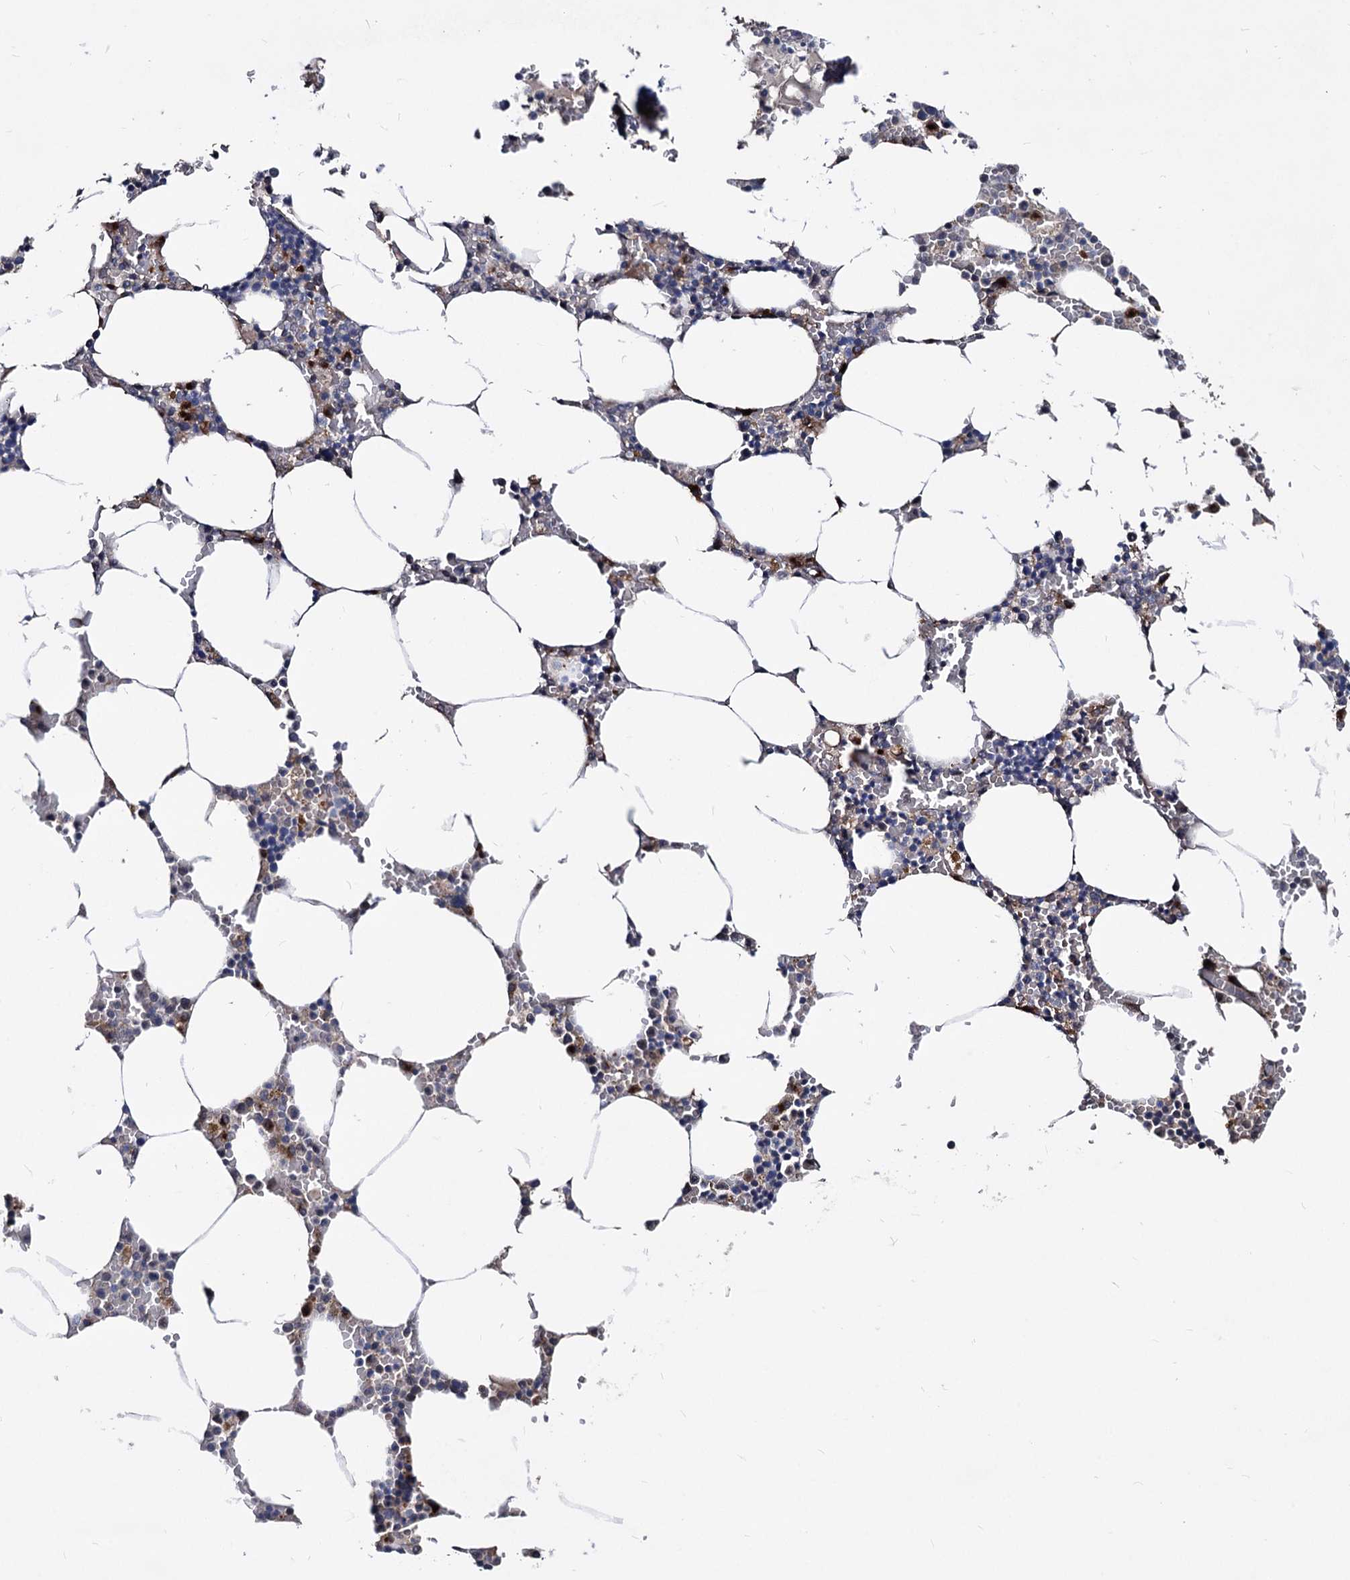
{"staining": {"intensity": "moderate", "quantity": "<25%", "location": "cytoplasmic/membranous"}, "tissue": "bone marrow", "cell_type": "Hematopoietic cells", "image_type": "normal", "snomed": [{"axis": "morphology", "description": "Normal tissue, NOS"}, {"axis": "topography", "description": "Bone marrow"}], "caption": "A low amount of moderate cytoplasmic/membranous staining is present in about <25% of hematopoietic cells in benign bone marrow.", "gene": "SMAGP", "patient": {"sex": "male", "age": 70}}